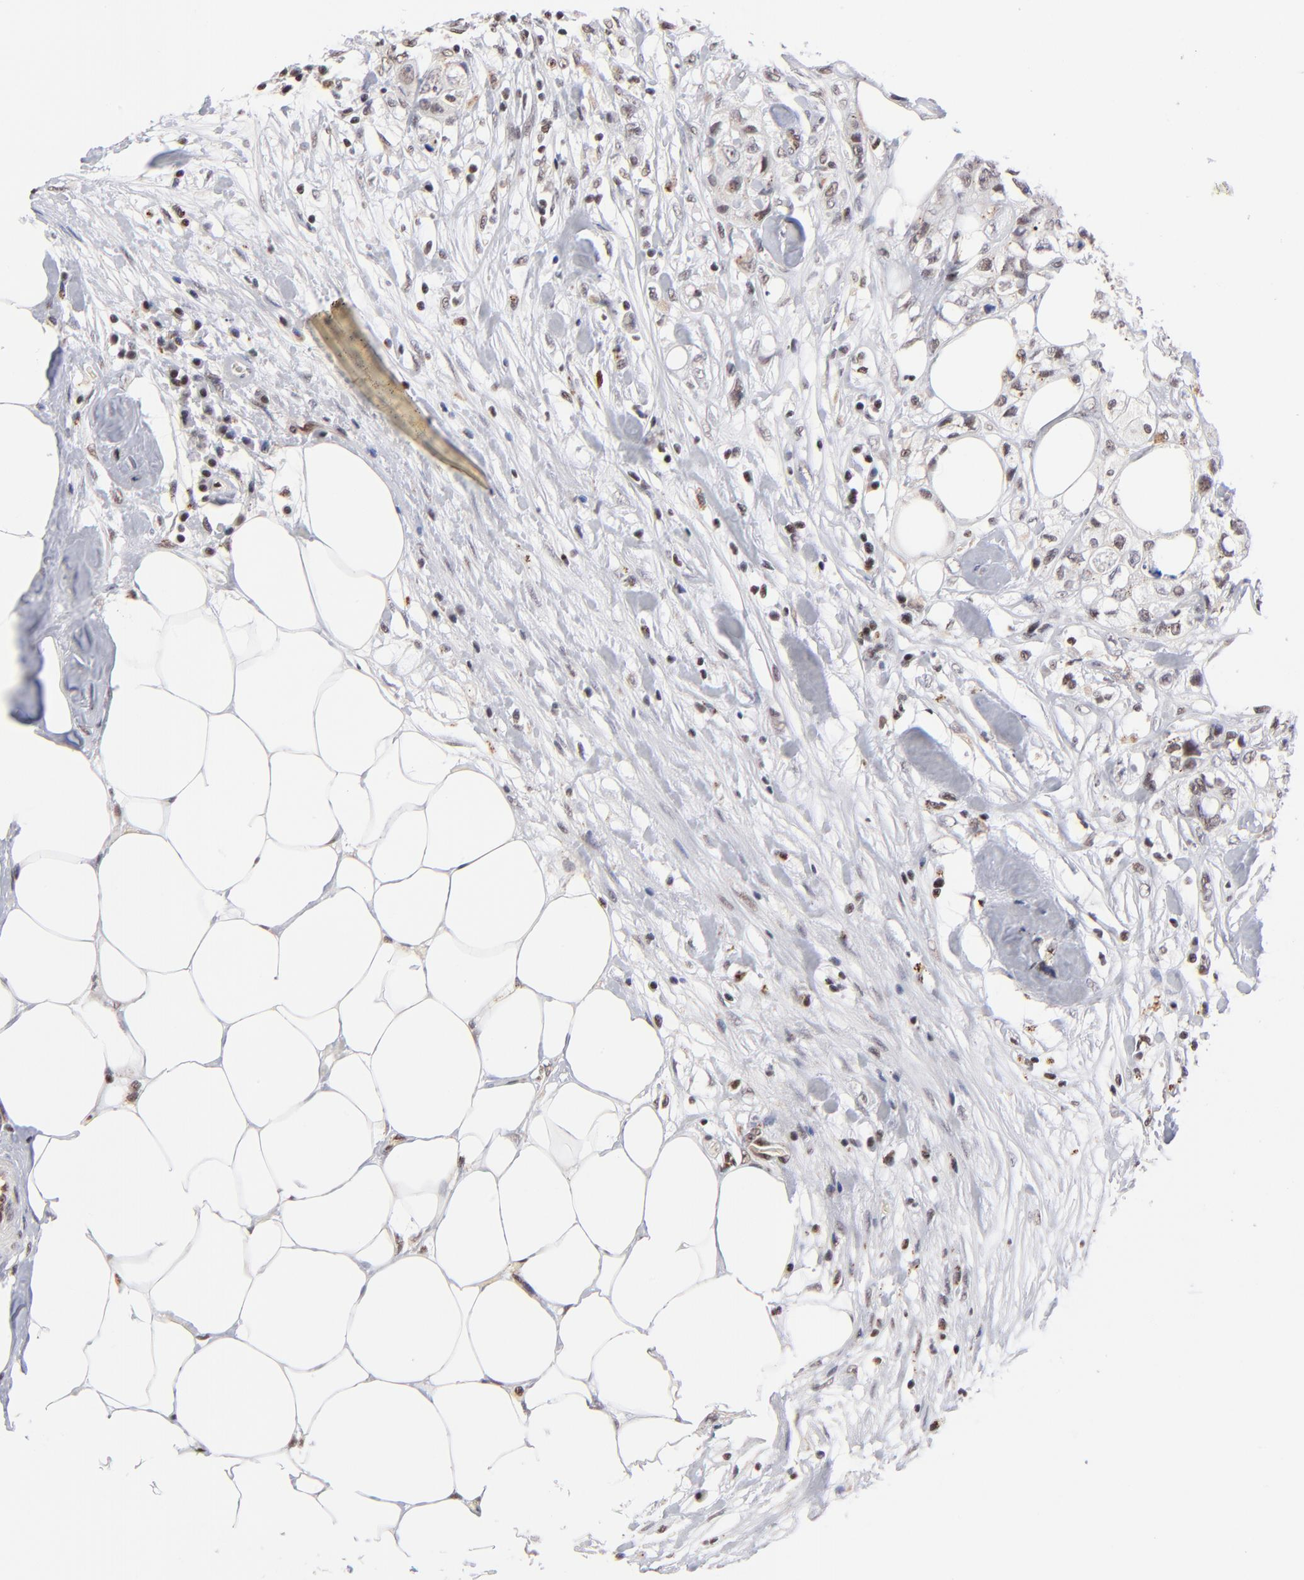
{"staining": {"intensity": "weak", "quantity": "25%-75%", "location": "nuclear"}, "tissue": "colorectal cancer", "cell_type": "Tumor cells", "image_type": "cancer", "snomed": [{"axis": "morphology", "description": "Adenocarcinoma, NOS"}, {"axis": "topography", "description": "Rectum"}], "caption": "This micrograph displays IHC staining of human colorectal adenocarcinoma, with low weak nuclear staining in approximately 25%-75% of tumor cells.", "gene": "GABPA", "patient": {"sex": "female", "age": 57}}